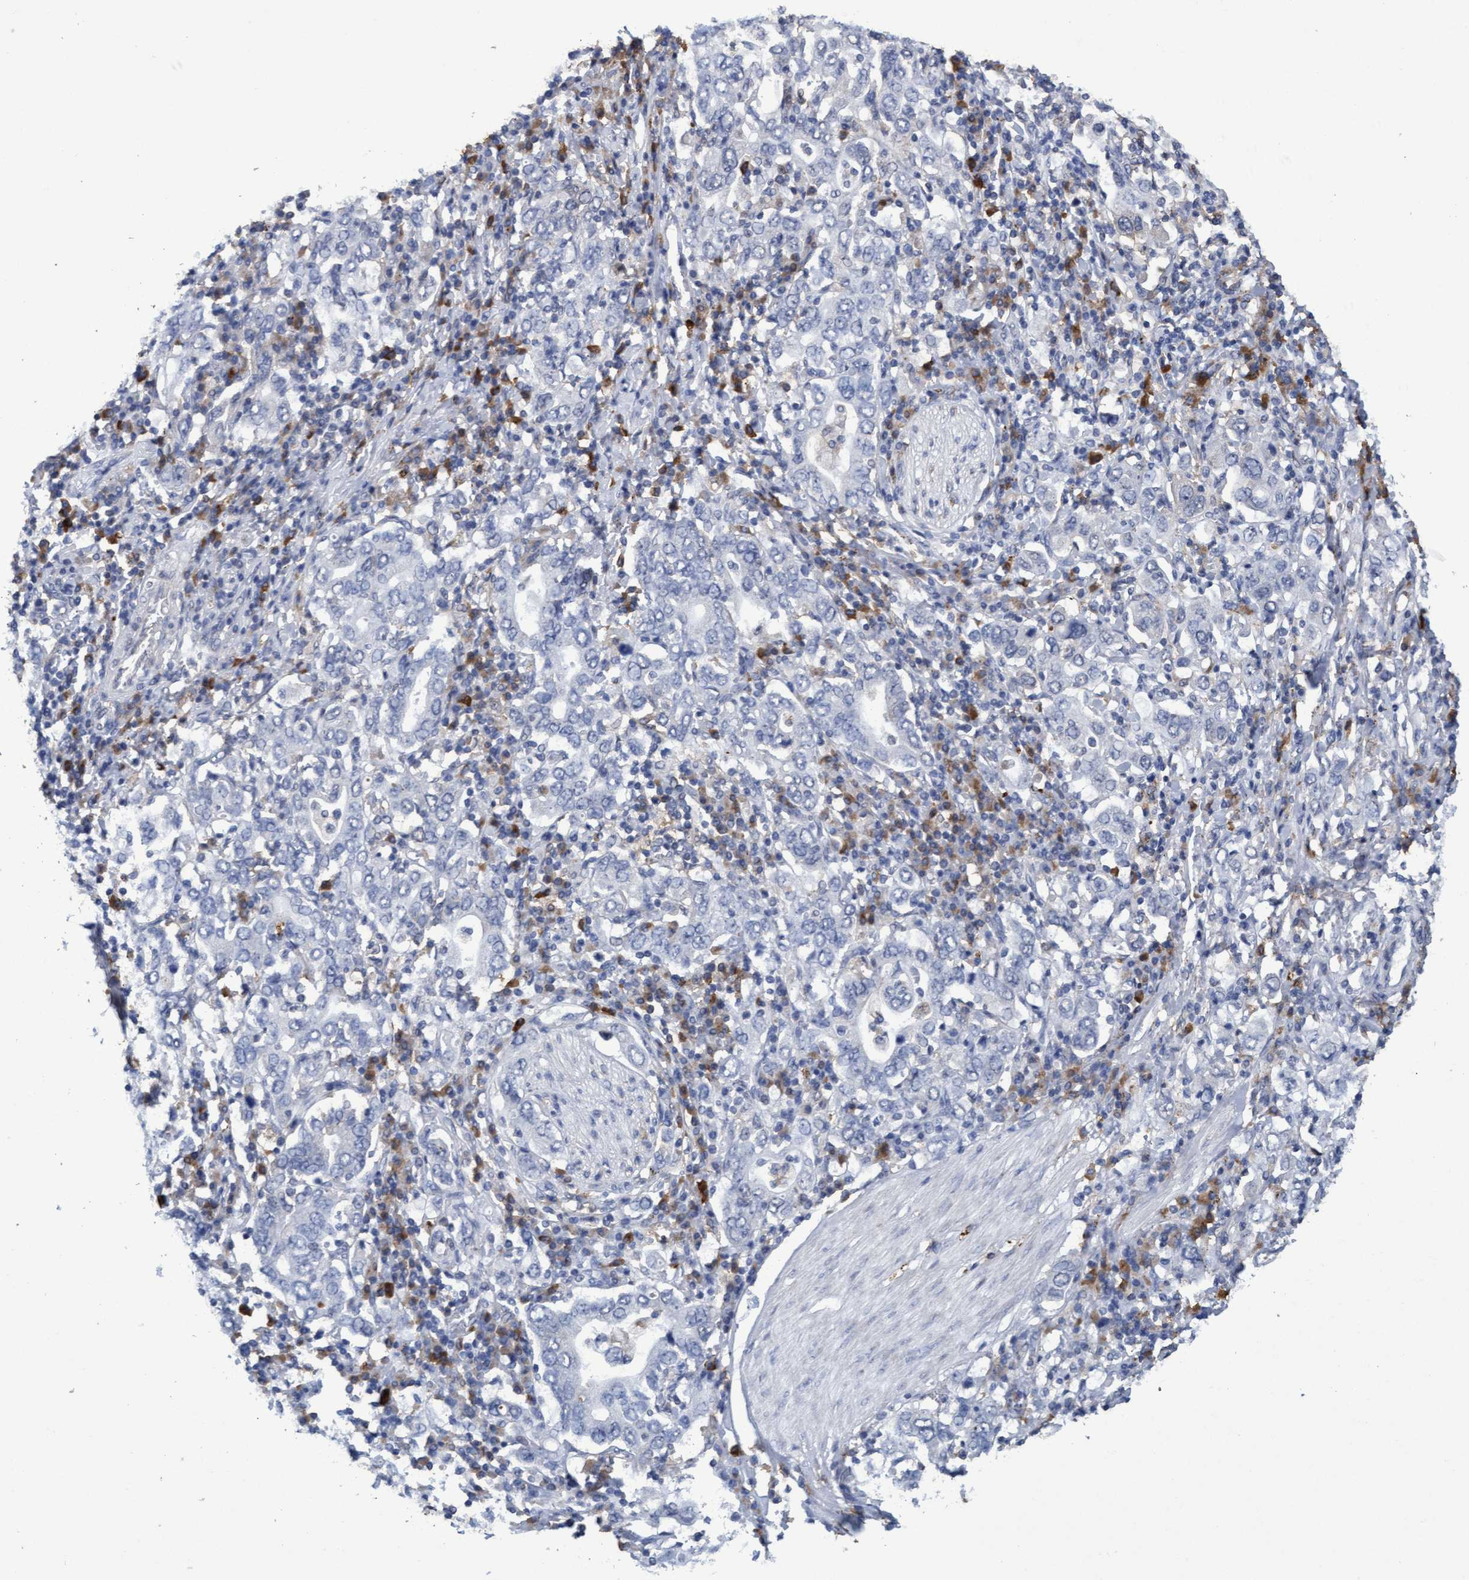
{"staining": {"intensity": "negative", "quantity": "none", "location": "none"}, "tissue": "stomach cancer", "cell_type": "Tumor cells", "image_type": "cancer", "snomed": [{"axis": "morphology", "description": "Adenocarcinoma, NOS"}, {"axis": "topography", "description": "Stomach, upper"}], "caption": "DAB (3,3'-diaminobenzidine) immunohistochemical staining of human stomach adenocarcinoma exhibits no significant positivity in tumor cells.", "gene": "GPR39", "patient": {"sex": "male", "age": 62}}